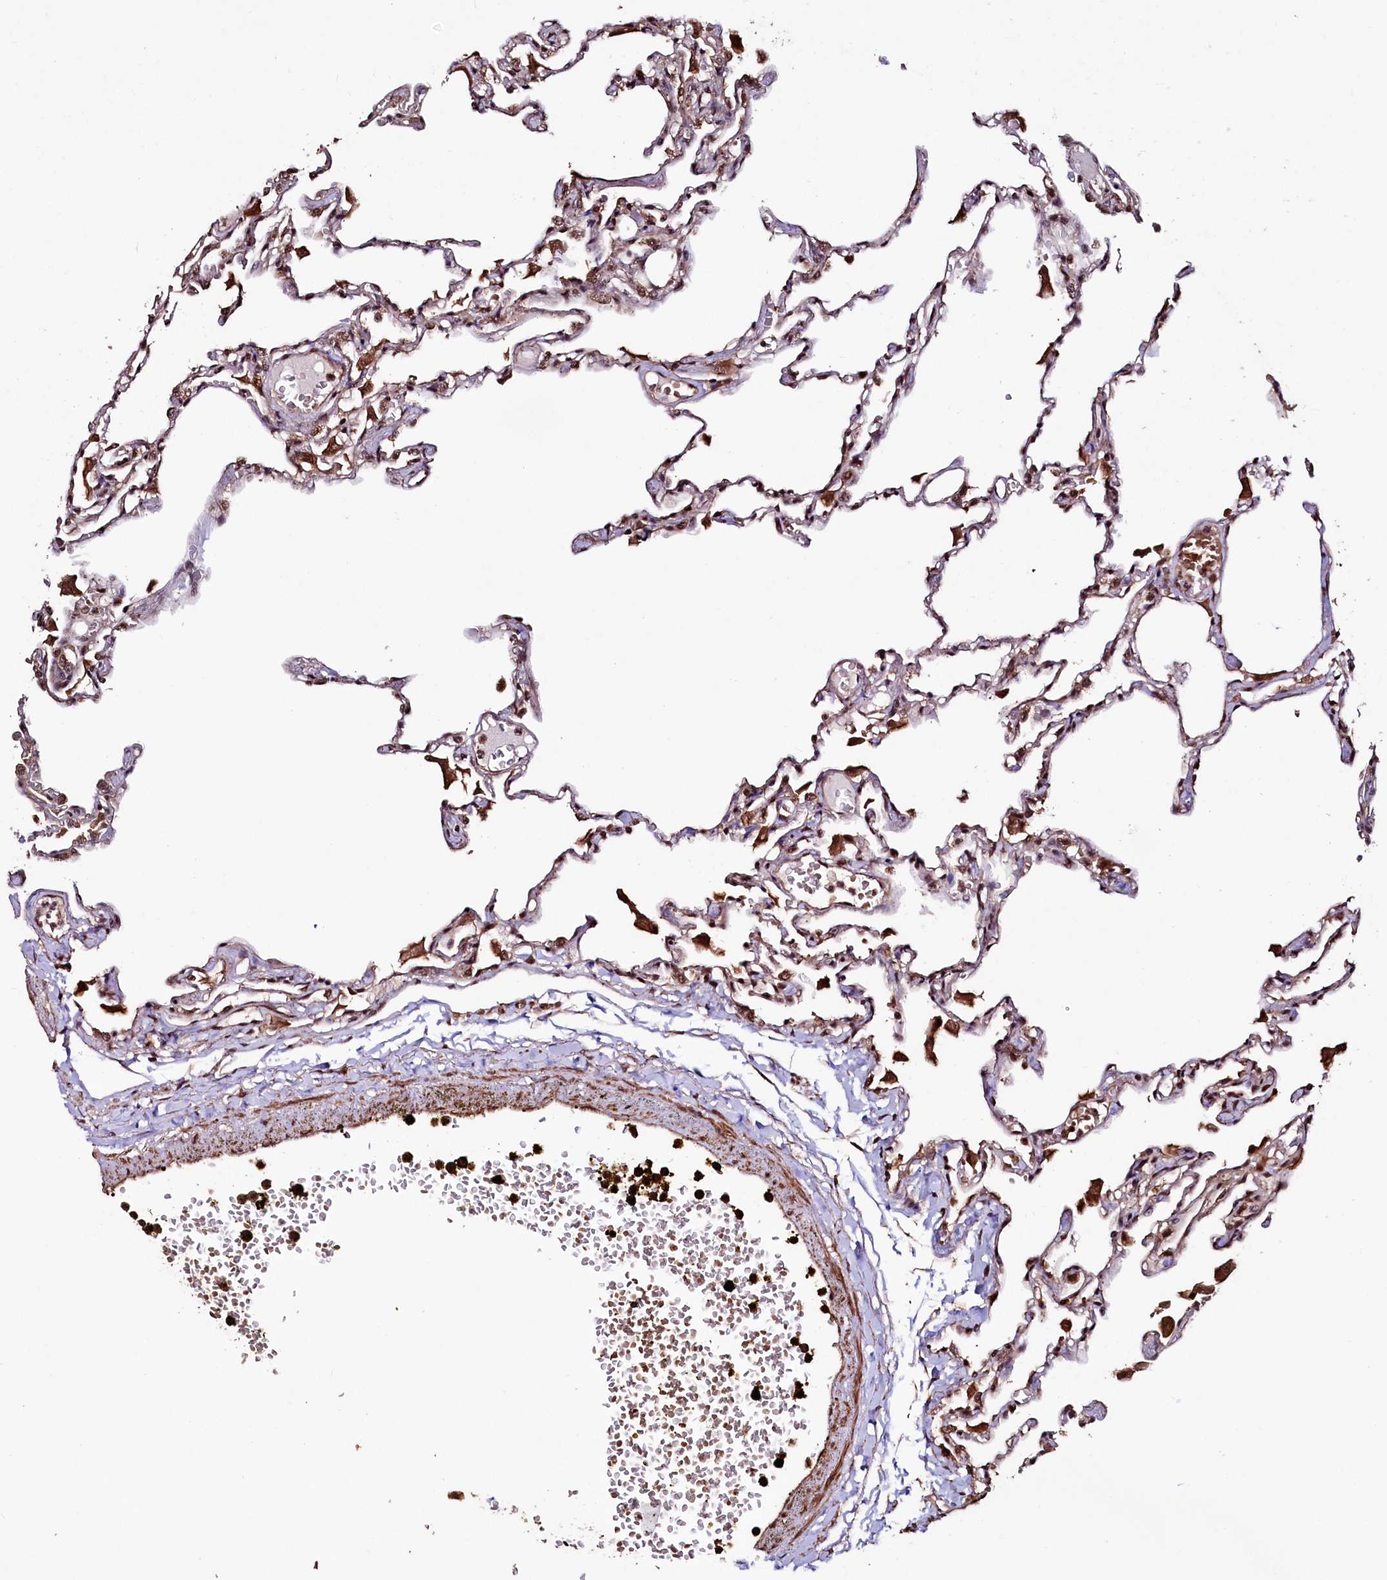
{"staining": {"intensity": "moderate", "quantity": ">75%", "location": "cytoplasmic/membranous,nuclear"}, "tissue": "lung", "cell_type": "Alveolar cells", "image_type": "normal", "snomed": [{"axis": "morphology", "description": "Normal tissue, NOS"}, {"axis": "topography", "description": "Bronchus"}, {"axis": "topography", "description": "Lung"}], "caption": "Moderate cytoplasmic/membranous,nuclear staining for a protein is appreciated in about >75% of alveolar cells of benign lung using immunohistochemistry.", "gene": "SFSWAP", "patient": {"sex": "female", "age": 49}}